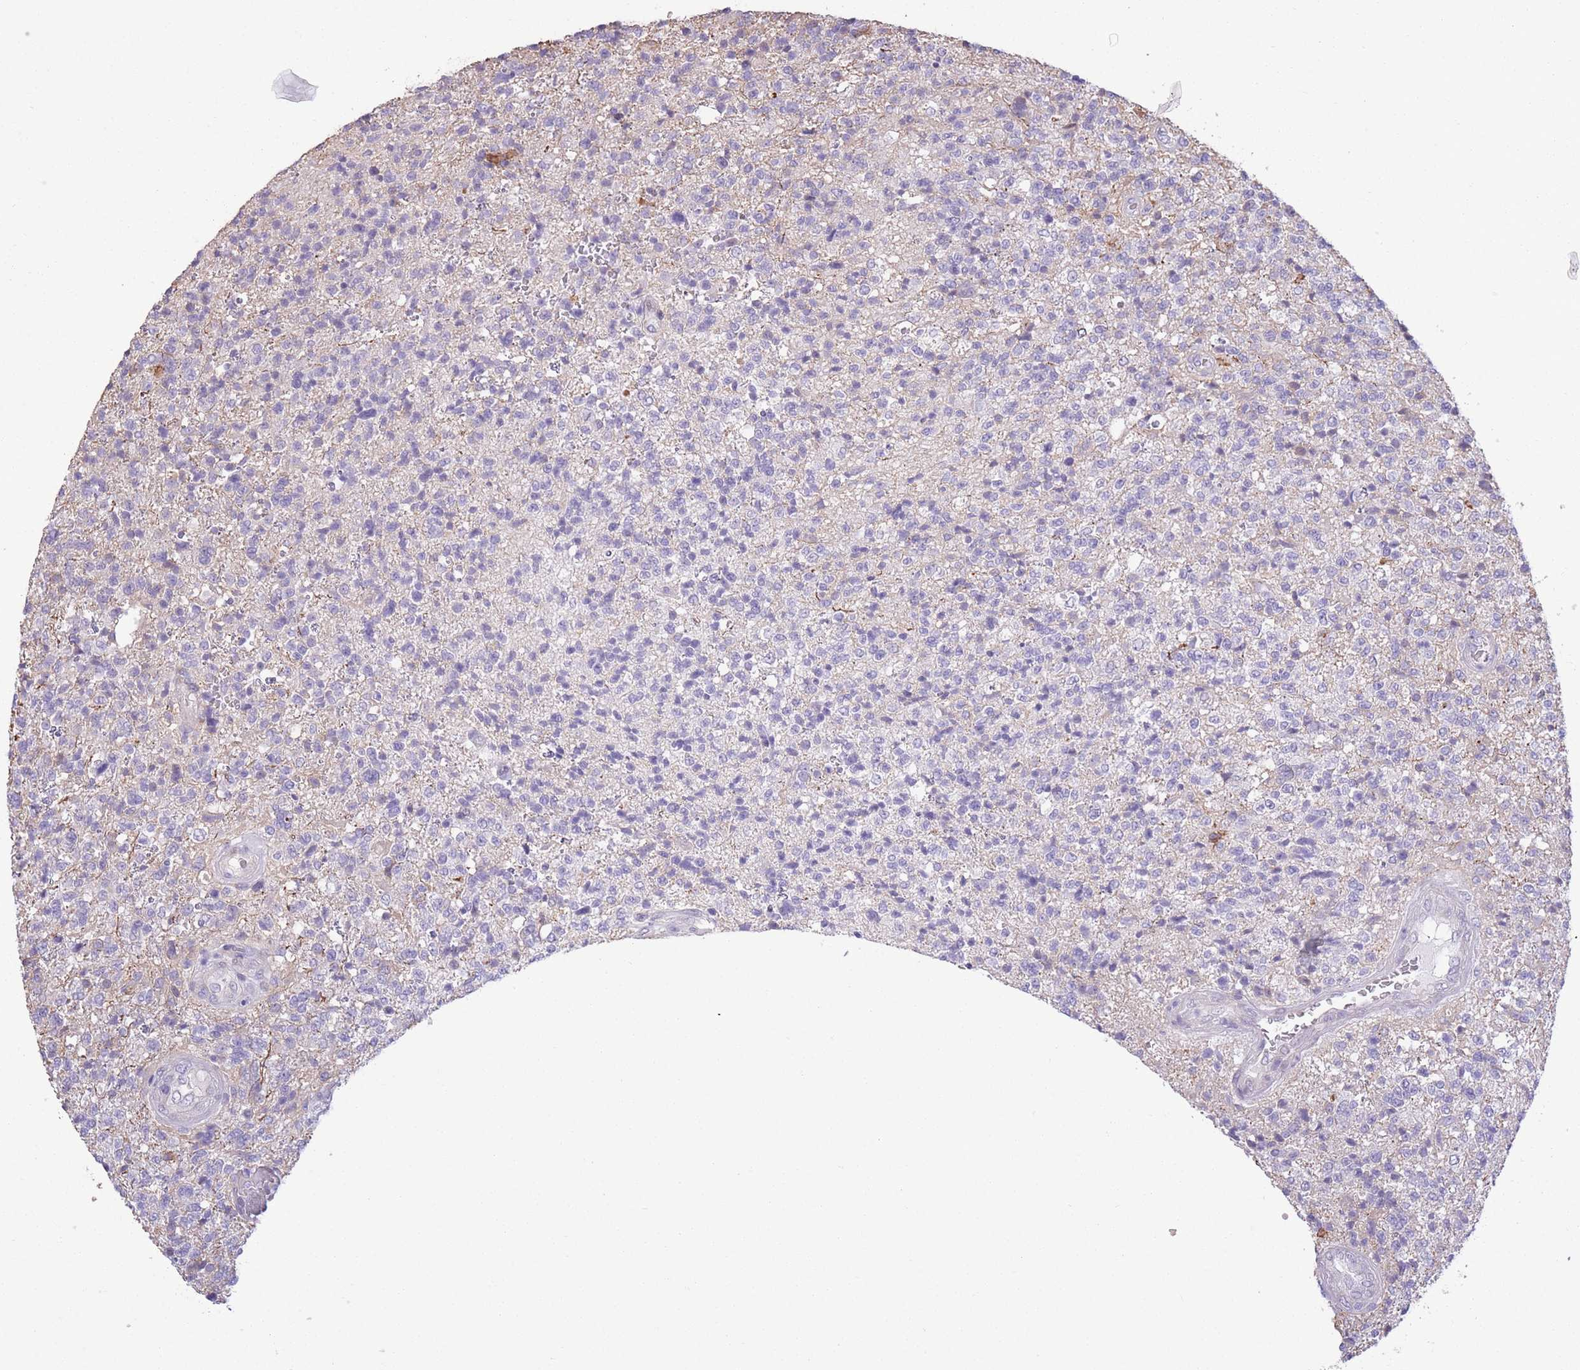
{"staining": {"intensity": "negative", "quantity": "none", "location": "none"}, "tissue": "glioma", "cell_type": "Tumor cells", "image_type": "cancer", "snomed": [{"axis": "morphology", "description": "Glioma, malignant, High grade"}, {"axis": "topography", "description": "Brain"}], "caption": "A high-resolution image shows immunohistochemistry staining of malignant glioma (high-grade), which reveals no significant expression in tumor cells. (Stains: DAB IHC with hematoxylin counter stain, Microscopy: brightfield microscopy at high magnification).", "gene": "WDR70", "patient": {"sex": "male", "age": 56}}